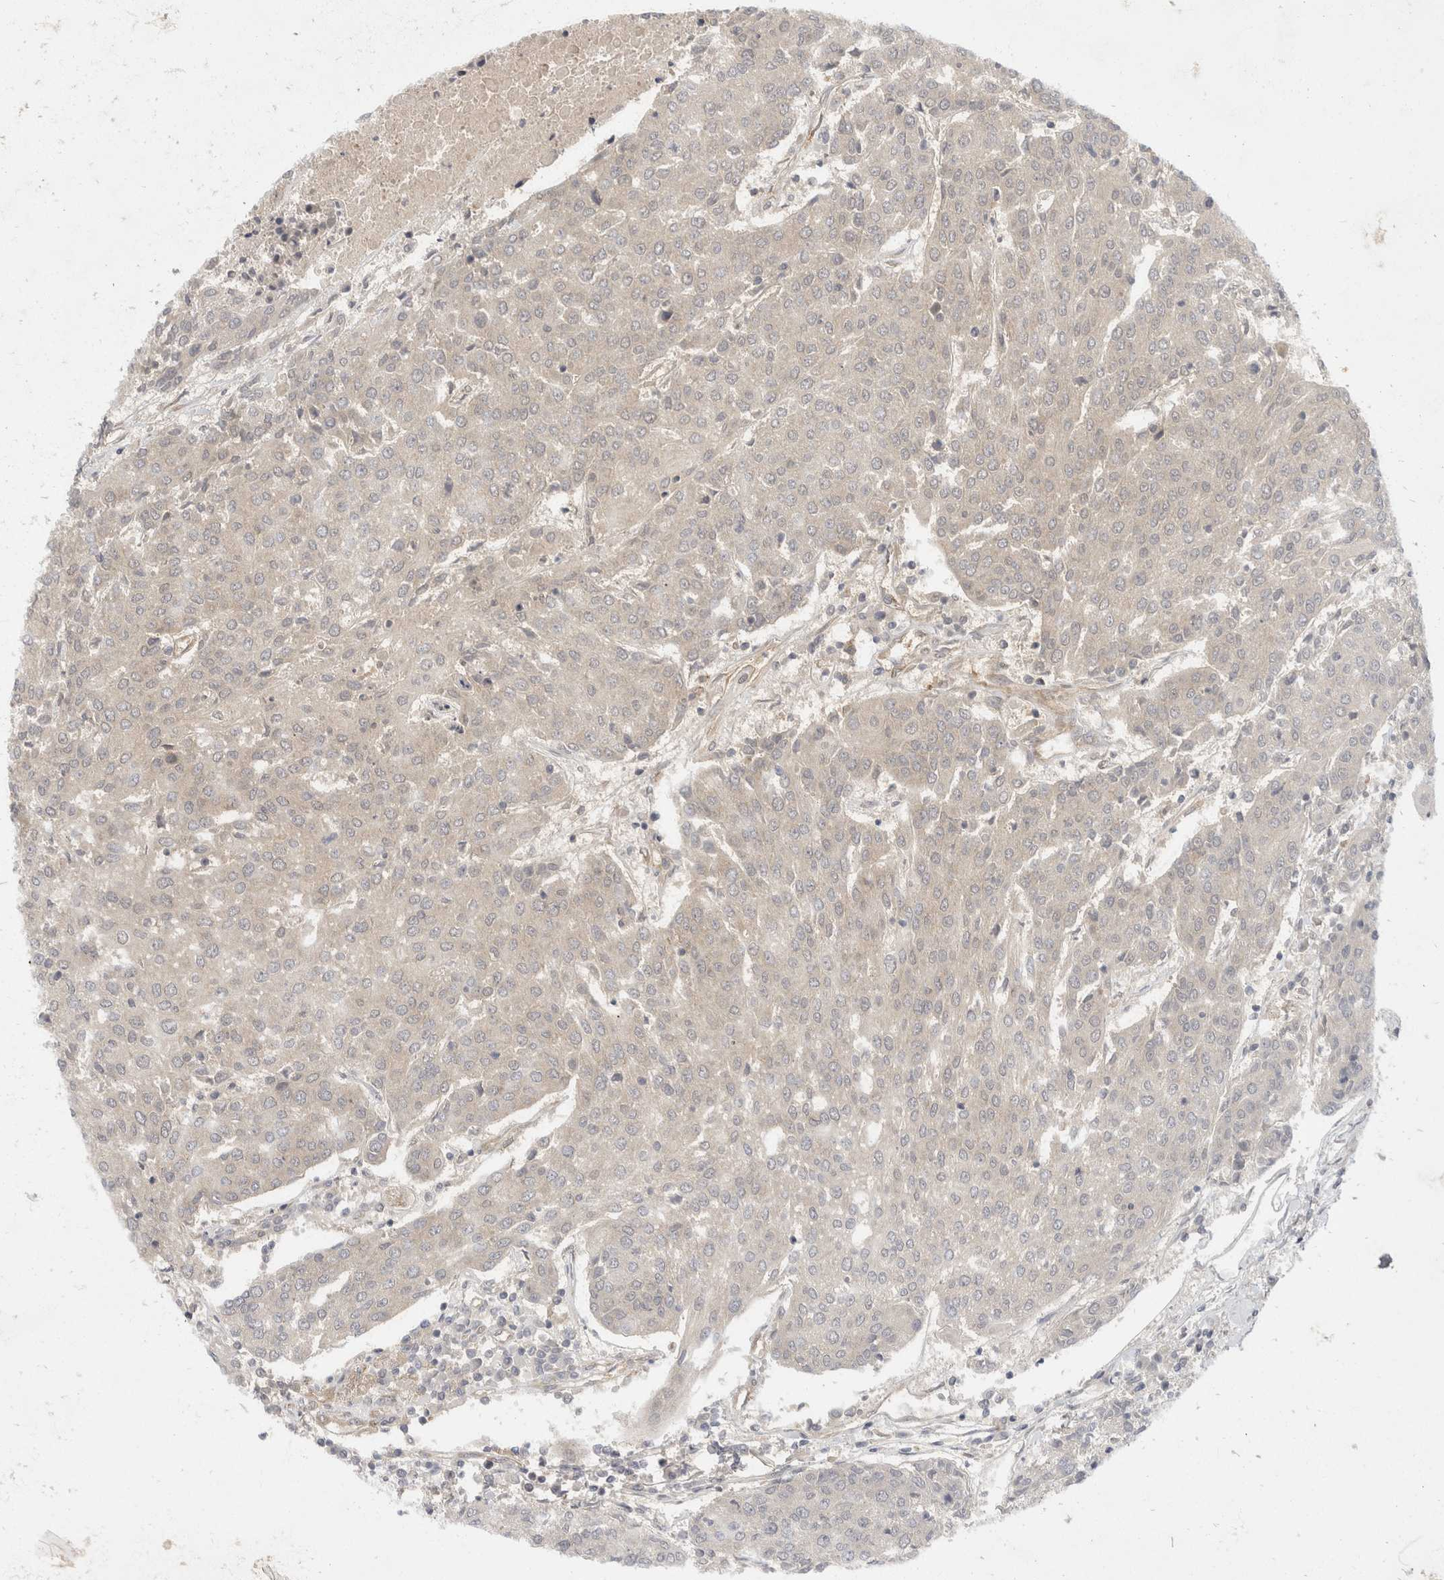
{"staining": {"intensity": "negative", "quantity": "none", "location": "none"}, "tissue": "urothelial cancer", "cell_type": "Tumor cells", "image_type": "cancer", "snomed": [{"axis": "morphology", "description": "Urothelial carcinoma, High grade"}, {"axis": "topography", "description": "Urinary bladder"}], "caption": "A high-resolution histopathology image shows immunohistochemistry staining of urothelial carcinoma (high-grade), which shows no significant expression in tumor cells.", "gene": "EIF4G3", "patient": {"sex": "female", "age": 85}}